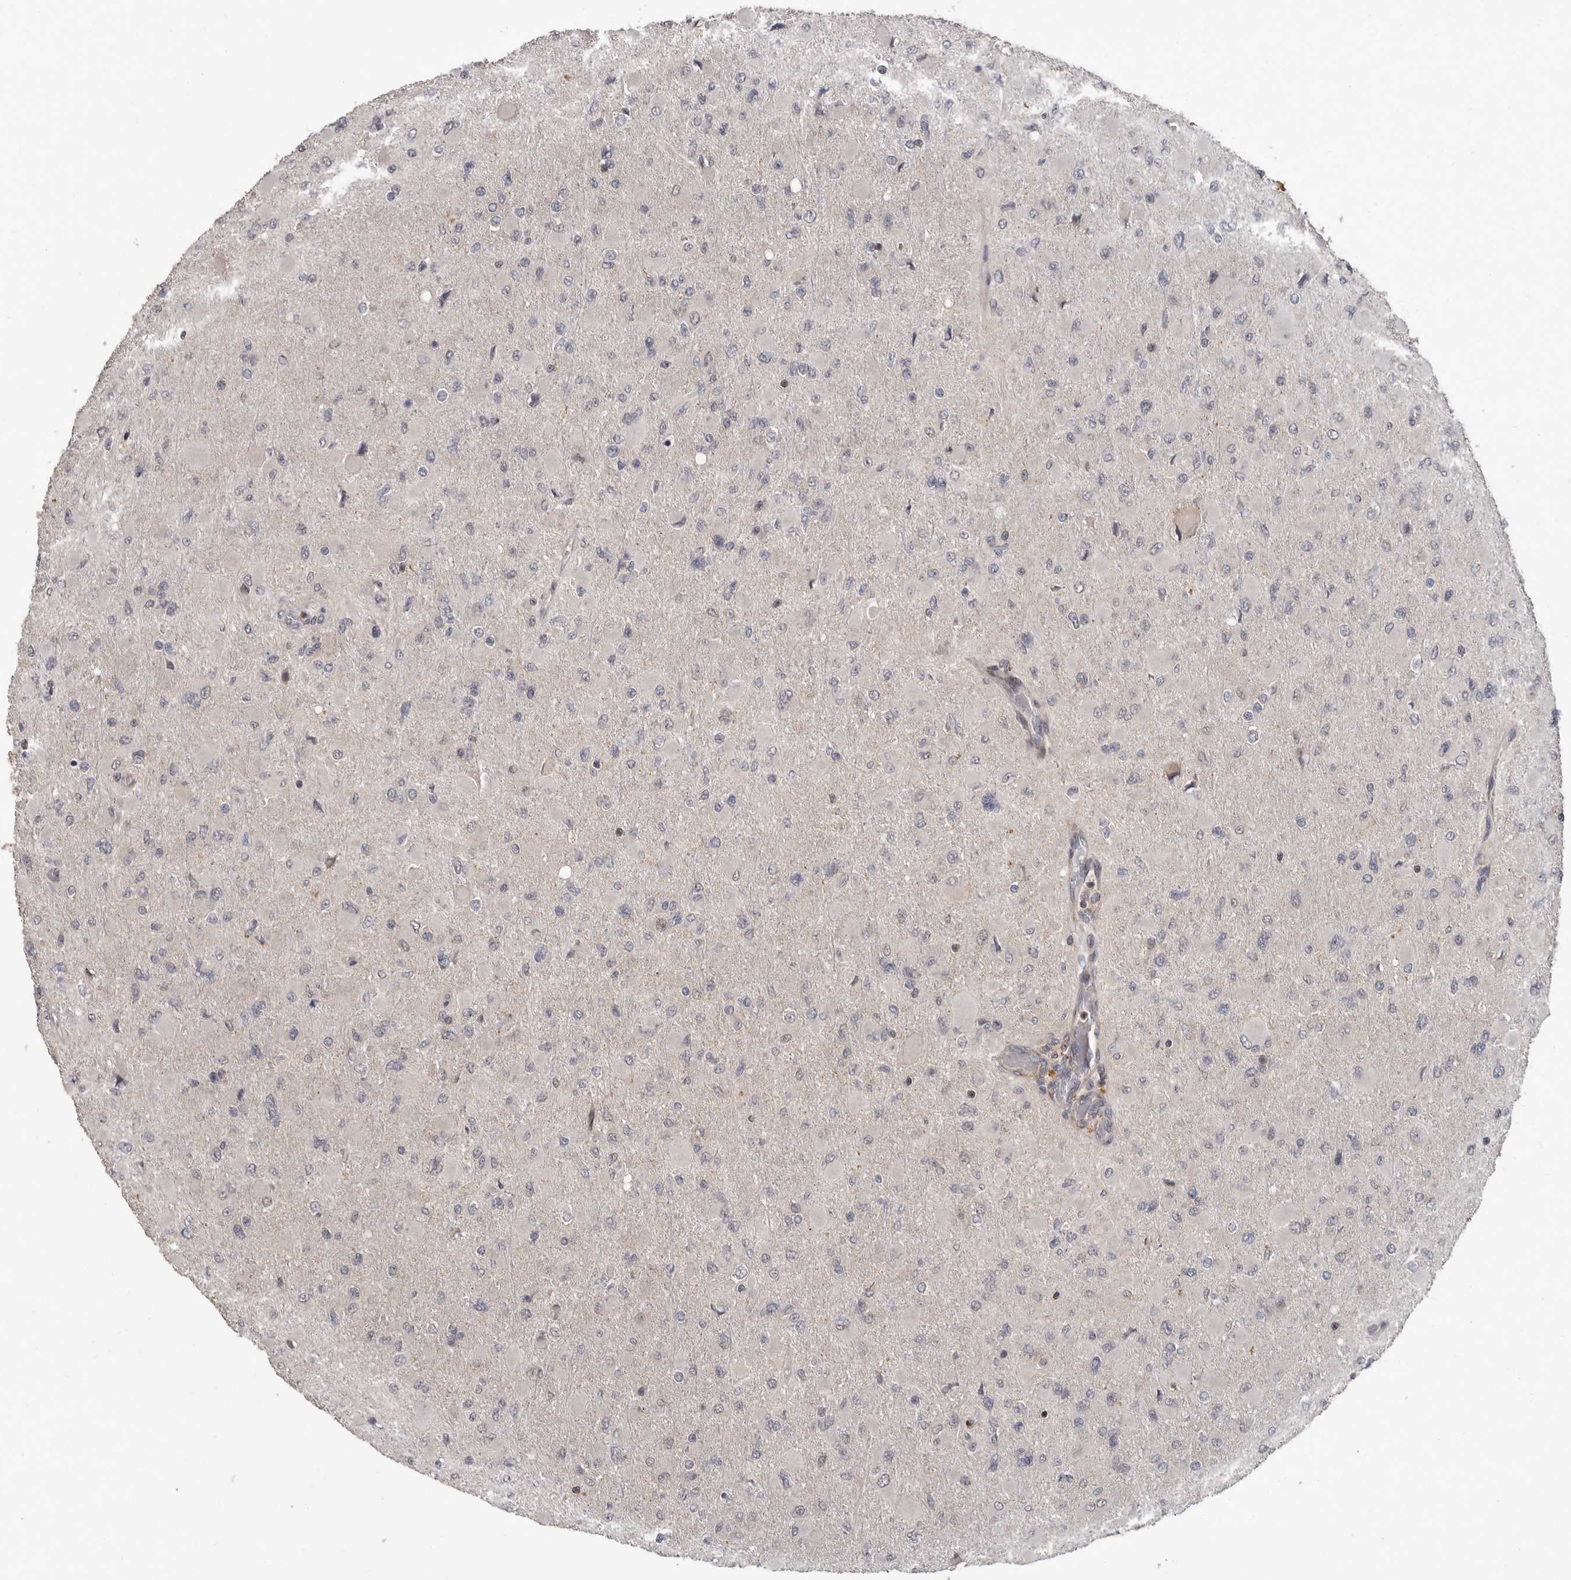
{"staining": {"intensity": "negative", "quantity": "none", "location": "none"}, "tissue": "glioma", "cell_type": "Tumor cells", "image_type": "cancer", "snomed": [{"axis": "morphology", "description": "Glioma, malignant, High grade"}, {"axis": "topography", "description": "Cerebral cortex"}], "caption": "The micrograph demonstrates no staining of tumor cells in malignant glioma (high-grade).", "gene": "FGFR4", "patient": {"sex": "female", "age": 36}}